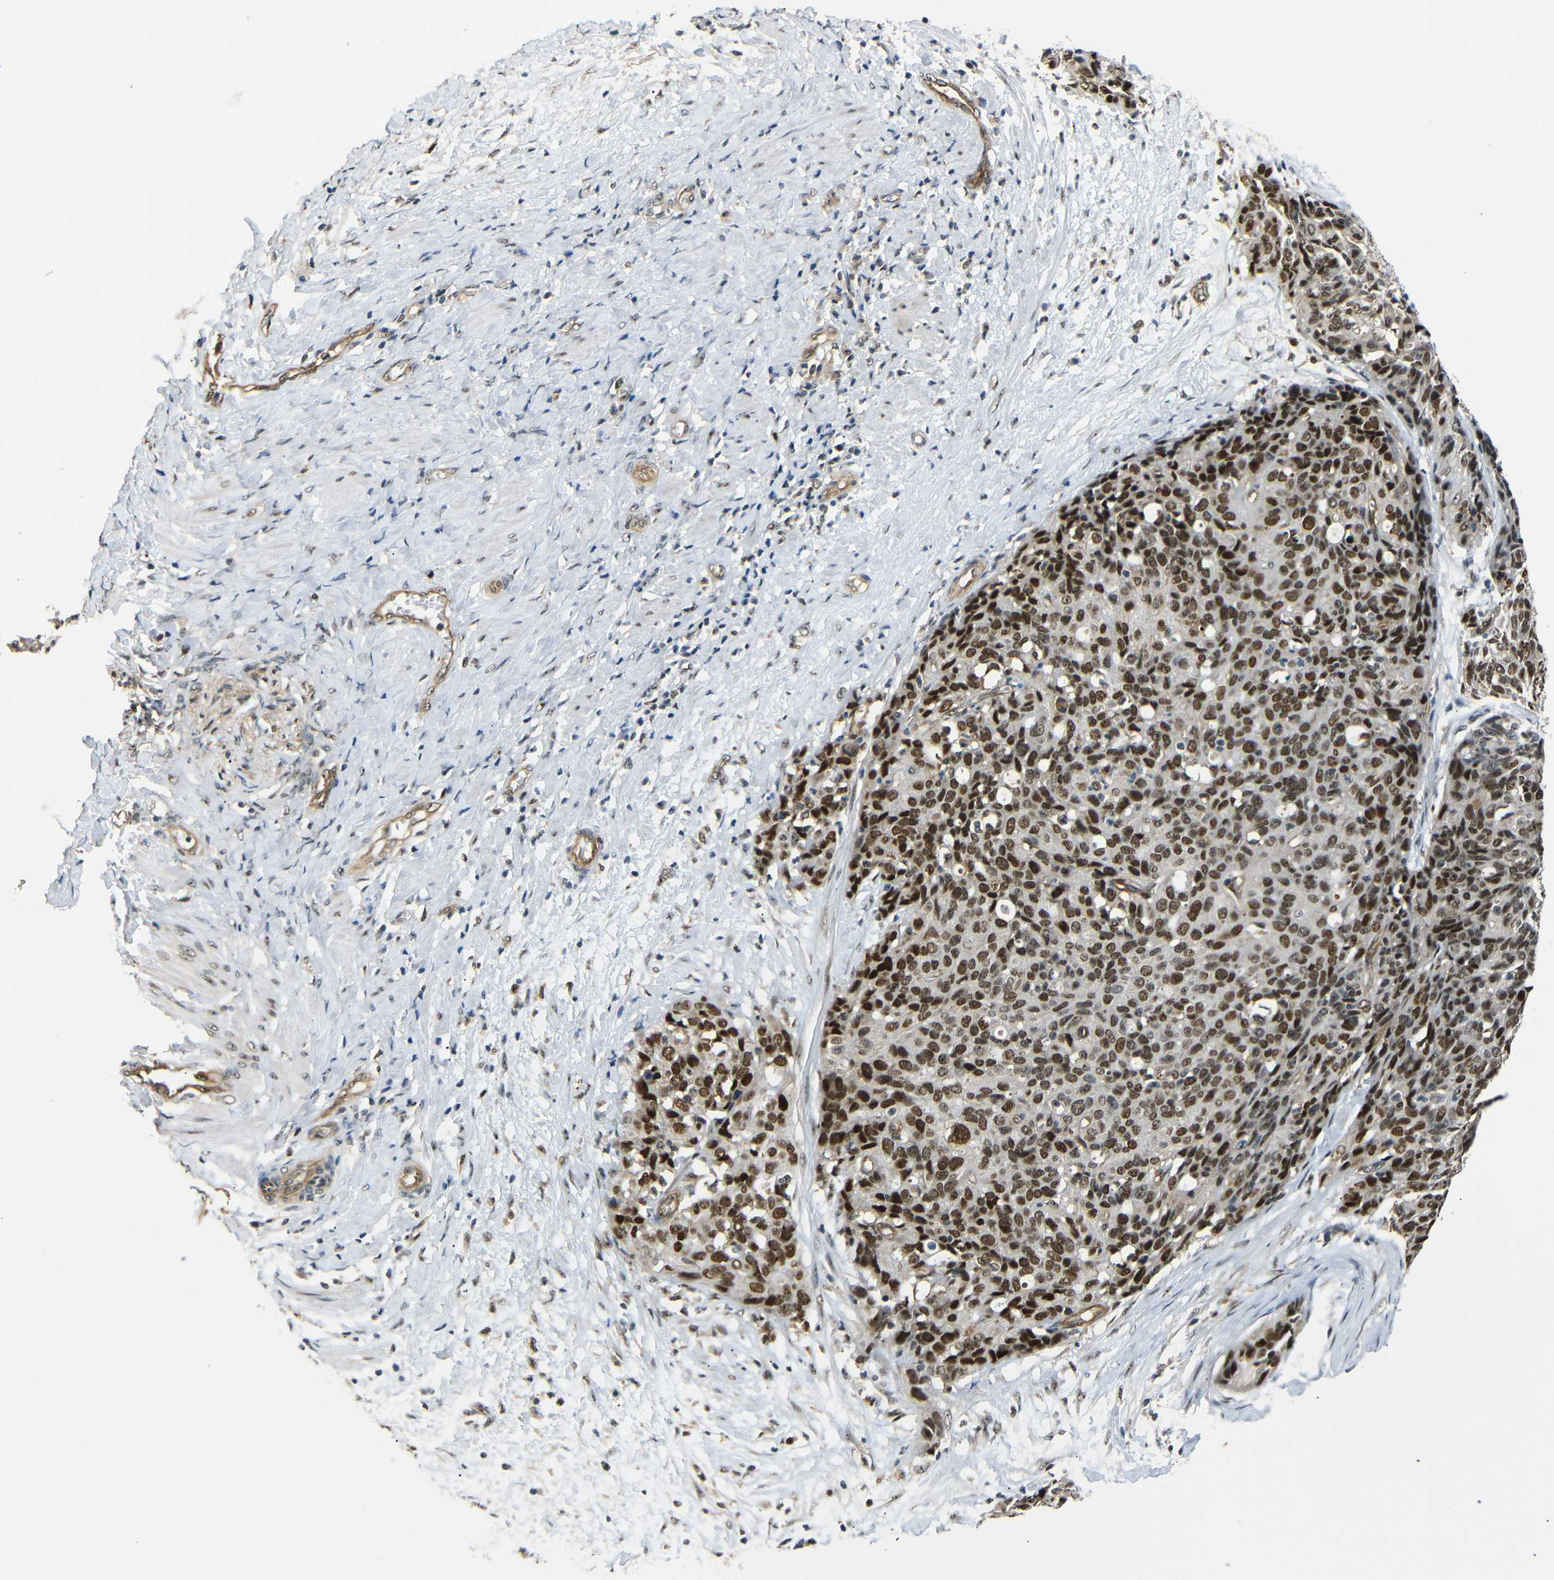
{"staining": {"intensity": "strong", "quantity": ">75%", "location": "nuclear"}, "tissue": "ovarian cancer", "cell_type": "Tumor cells", "image_type": "cancer", "snomed": [{"axis": "morphology", "description": "Carcinoma, endometroid"}, {"axis": "topography", "description": "Ovary"}], "caption": "Immunohistochemistry photomicrograph of neoplastic tissue: human ovarian endometroid carcinoma stained using IHC shows high levels of strong protein expression localized specifically in the nuclear of tumor cells, appearing as a nuclear brown color.", "gene": "PARN", "patient": {"sex": "female", "age": 60}}